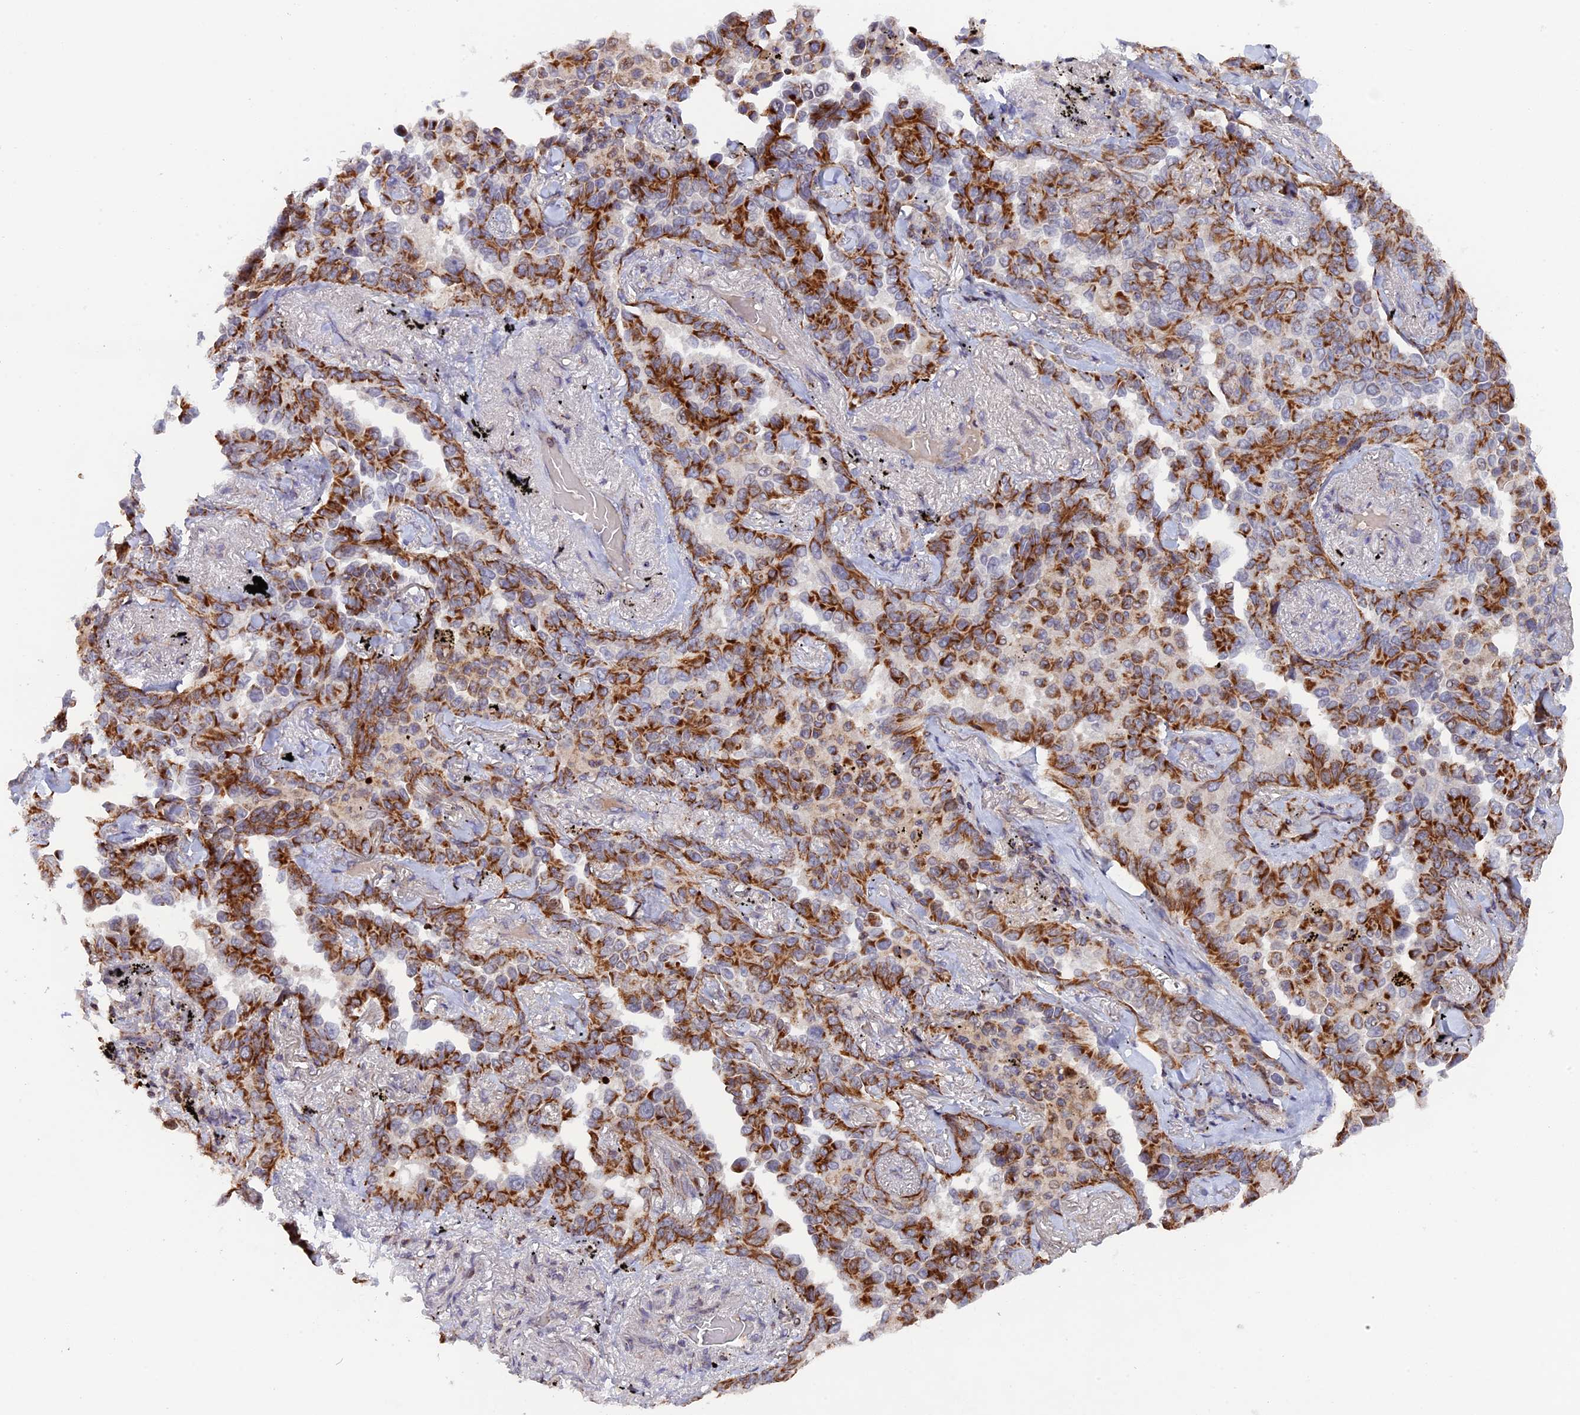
{"staining": {"intensity": "strong", "quantity": ">75%", "location": "cytoplasmic/membranous"}, "tissue": "lung cancer", "cell_type": "Tumor cells", "image_type": "cancer", "snomed": [{"axis": "morphology", "description": "Adenocarcinoma, NOS"}, {"axis": "topography", "description": "Lung"}], "caption": "Immunohistochemistry (IHC) of lung adenocarcinoma reveals high levels of strong cytoplasmic/membranous positivity in approximately >75% of tumor cells. The staining is performed using DAB brown chromogen to label protein expression. The nuclei are counter-stained blue using hematoxylin.", "gene": "MPV17L", "patient": {"sex": "female", "age": 67}}